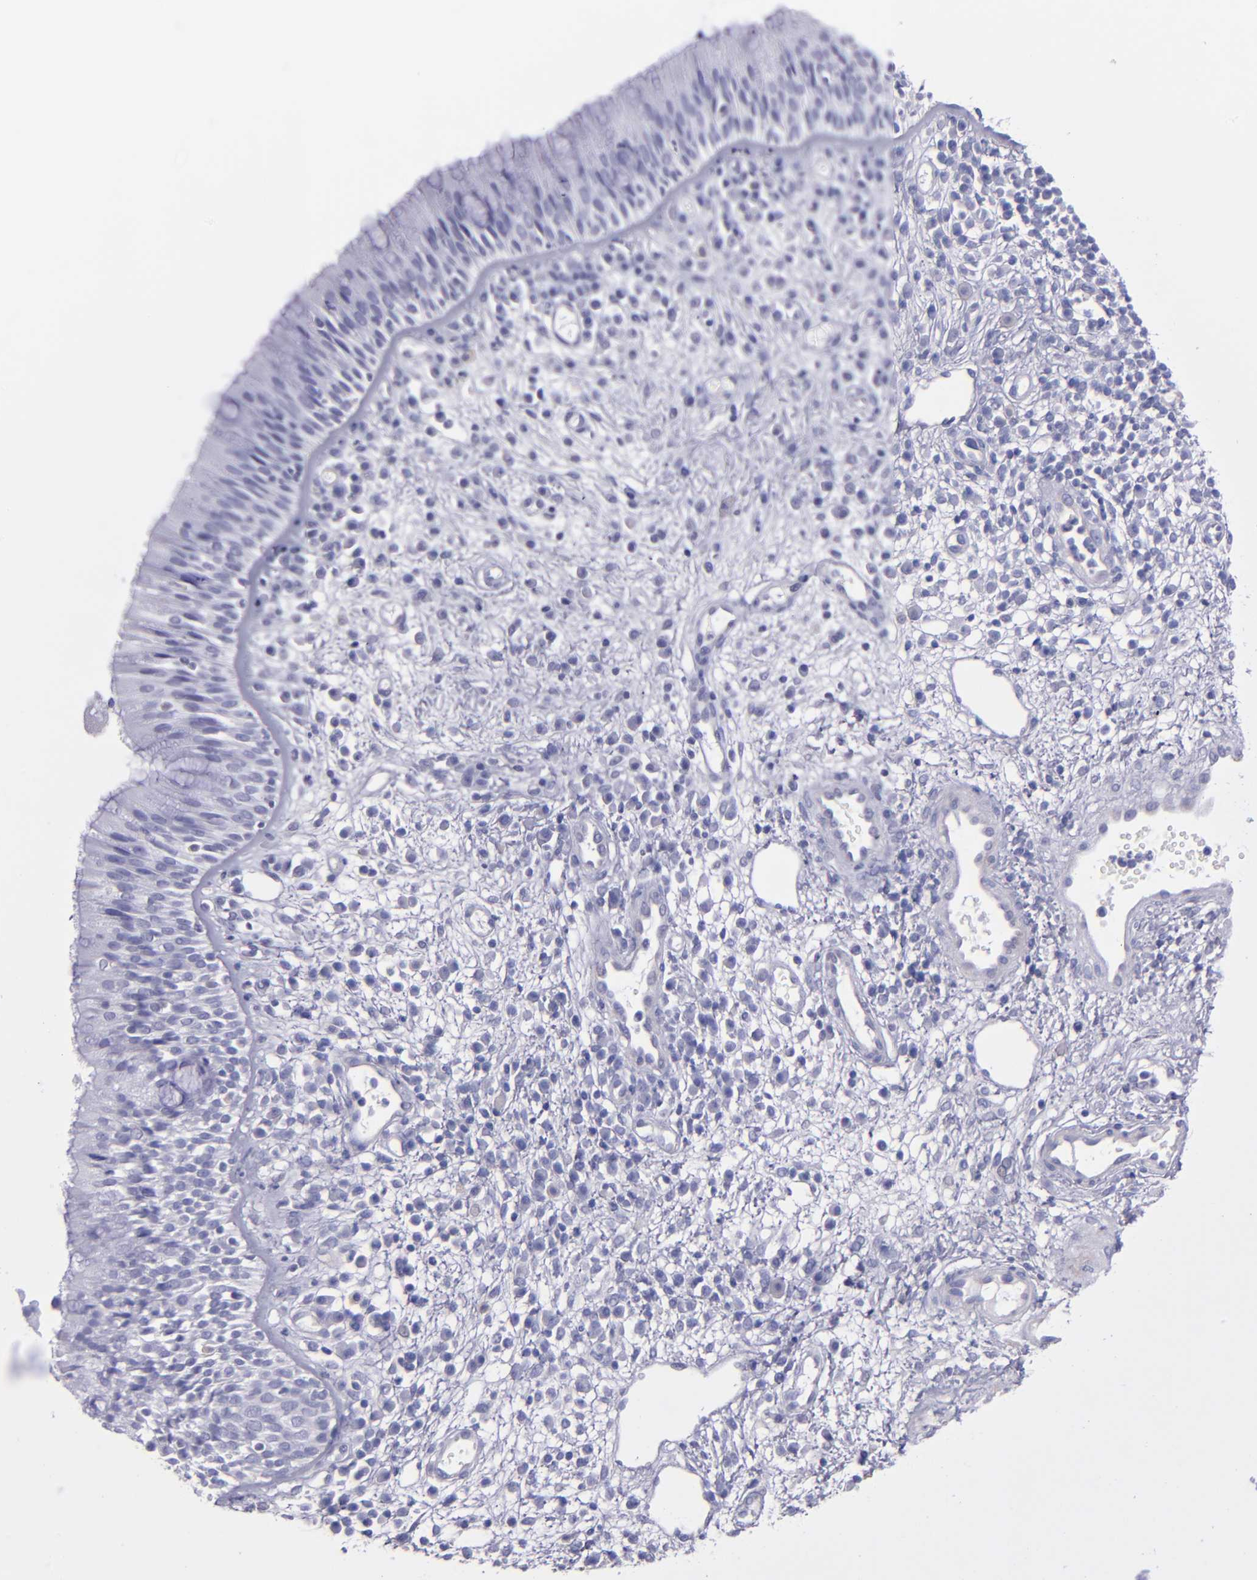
{"staining": {"intensity": "negative", "quantity": "none", "location": "none"}, "tissue": "nasopharynx", "cell_type": "Respiratory epithelial cells", "image_type": "normal", "snomed": [{"axis": "morphology", "description": "Normal tissue, NOS"}, {"axis": "morphology", "description": "Inflammation, NOS"}, {"axis": "morphology", "description": "Malignant melanoma, Metastatic site"}, {"axis": "topography", "description": "Nasopharynx"}], "caption": "IHC photomicrograph of normal human nasopharynx stained for a protein (brown), which exhibits no staining in respiratory epithelial cells.", "gene": "TG", "patient": {"sex": "female", "age": 55}}